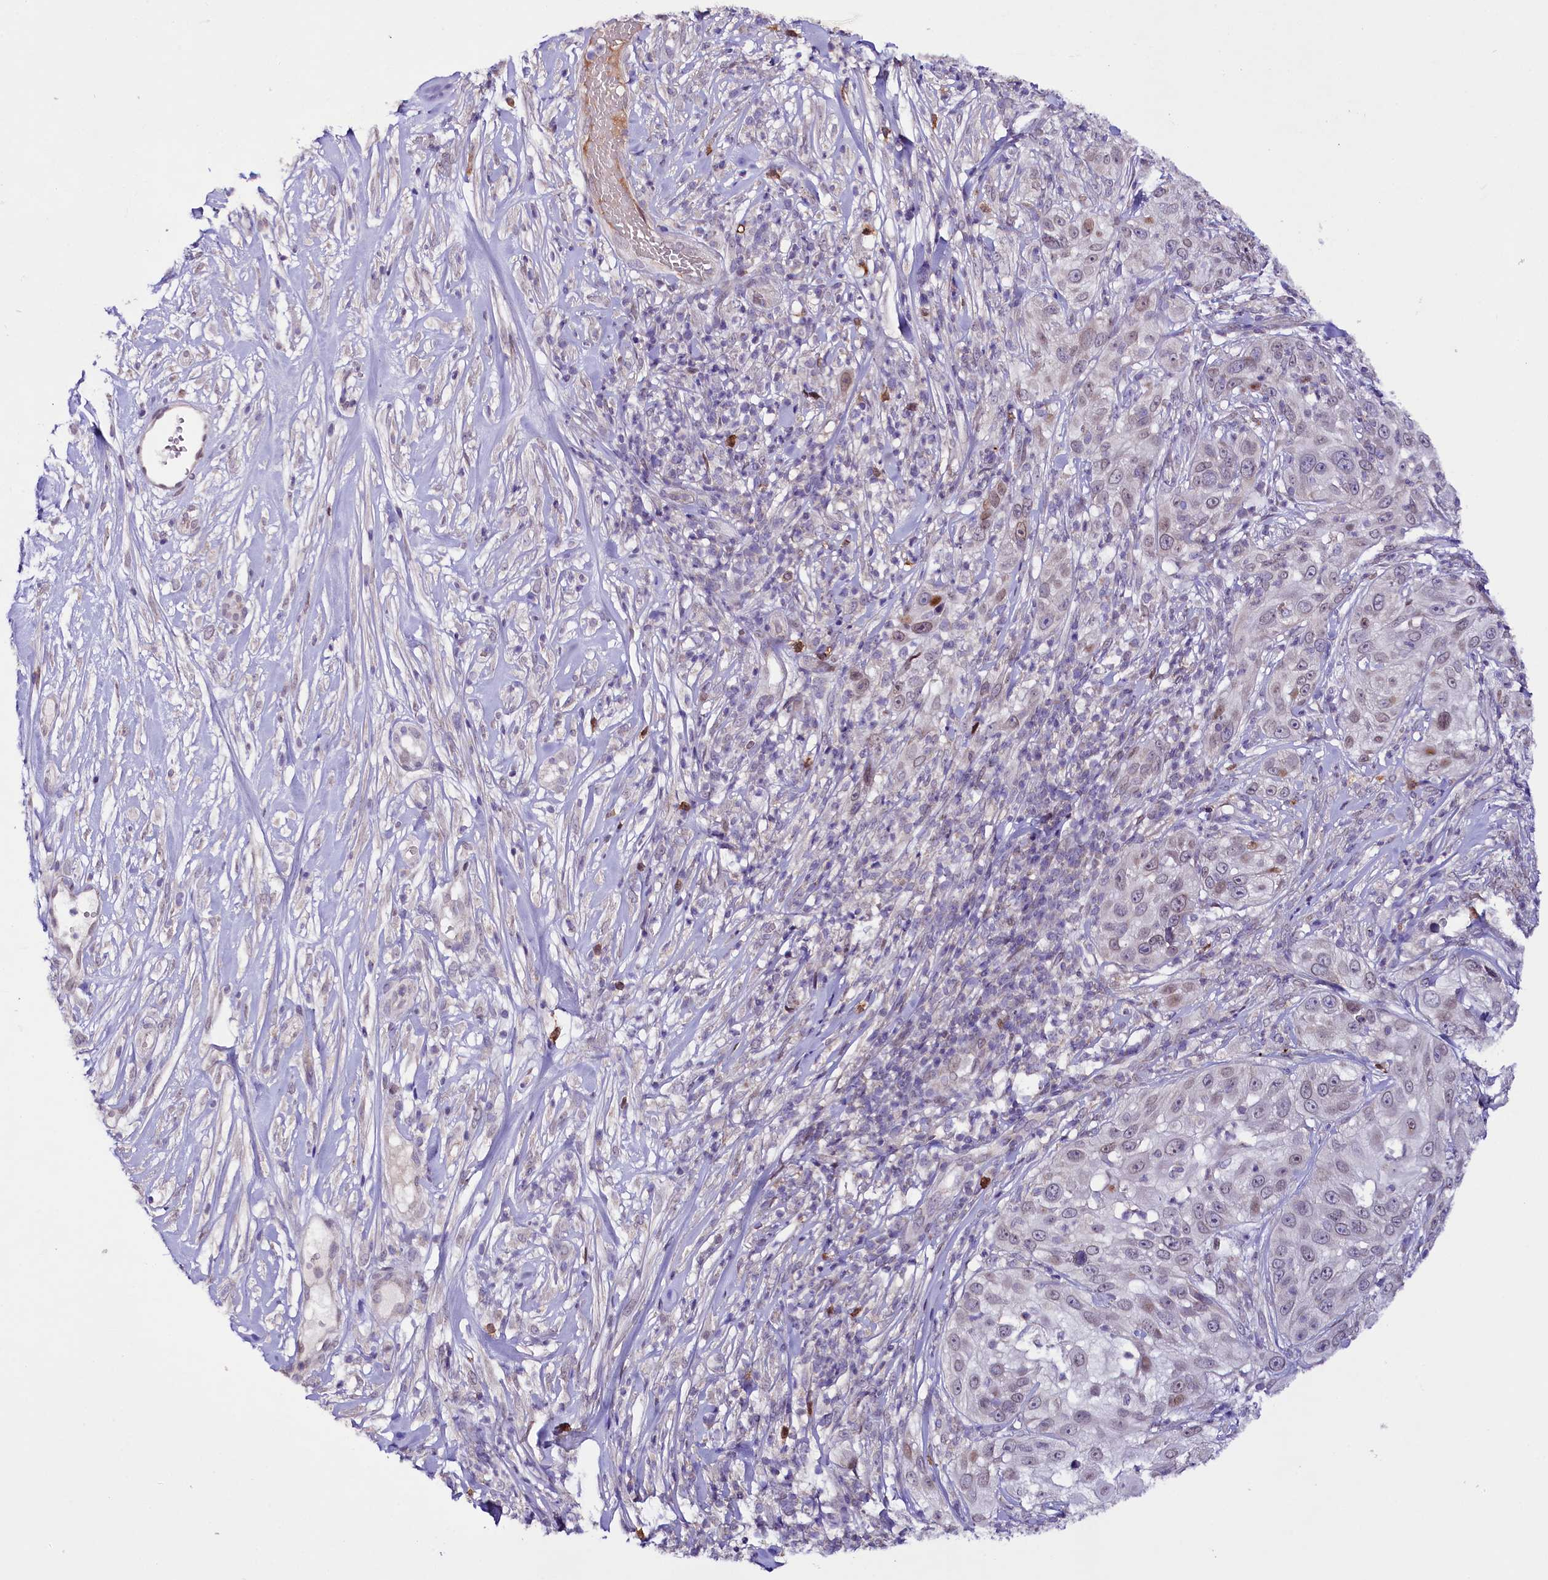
{"staining": {"intensity": "weak", "quantity": "<25%", "location": "nuclear"}, "tissue": "skin cancer", "cell_type": "Tumor cells", "image_type": "cancer", "snomed": [{"axis": "morphology", "description": "Squamous cell carcinoma, NOS"}, {"axis": "topography", "description": "Skin"}], "caption": "DAB (3,3'-diaminobenzidine) immunohistochemical staining of human squamous cell carcinoma (skin) exhibits no significant expression in tumor cells.", "gene": "ZNF226", "patient": {"sex": "female", "age": 44}}